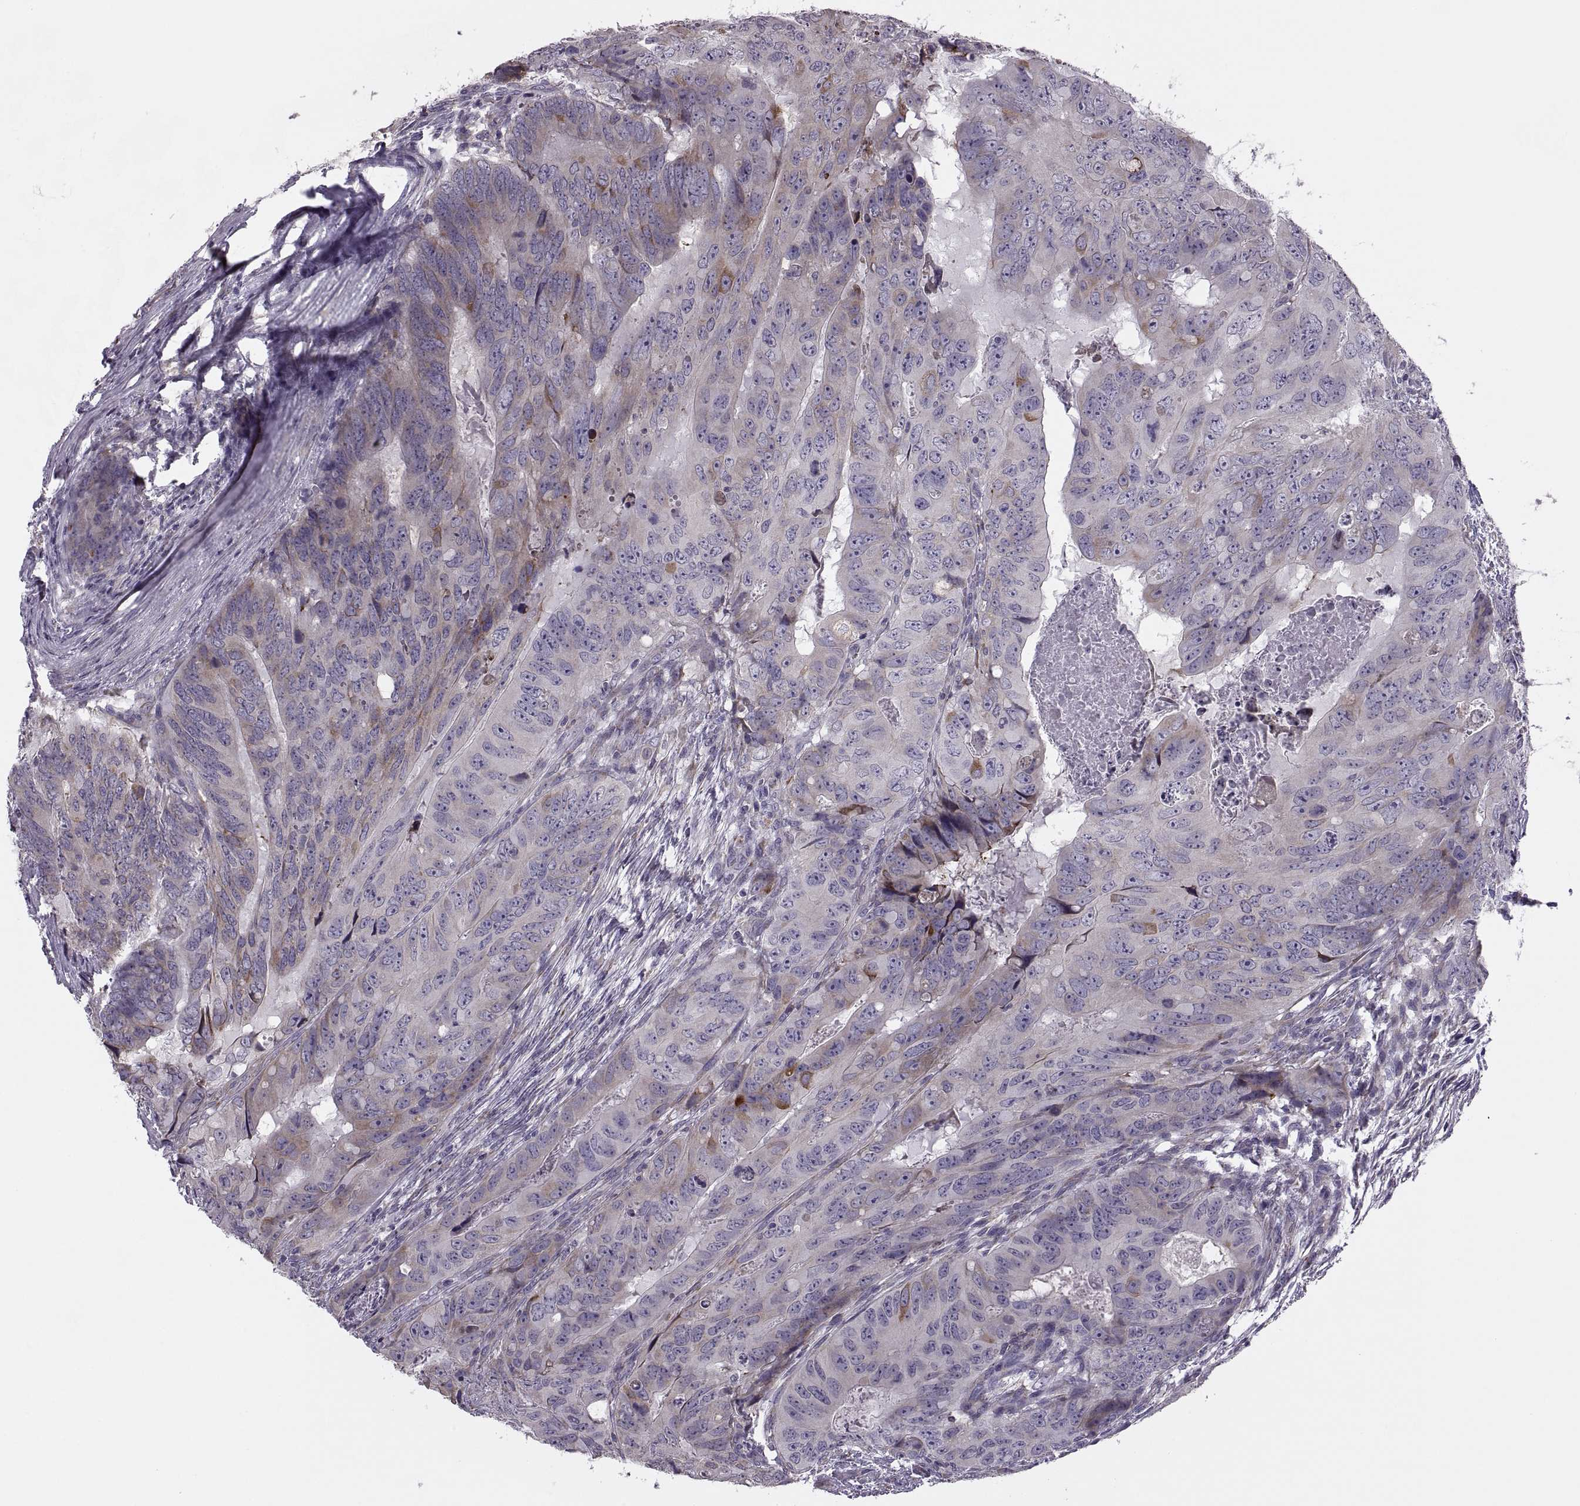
{"staining": {"intensity": "moderate", "quantity": "<25%", "location": "cytoplasmic/membranous"}, "tissue": "colorectal cancer", "cell_type": "Tumor cells", "image_type": "cancer", "snomed": [{"axis": "morphology", "description": "Adenocarcinoma, NOS"}, {"axis": "topography", "description": "Colon"}], "caption": "Immunohistochemistry (IHC) photomicrograph of colorectal adenocarcinoma stained for a protein (brown), which reveals low levels of moderate cytoplasmic/membranous staining in approximately <25% of tumor cells.", "gene": "LETM2", "patient": {"sex": "male", "age": 79}}